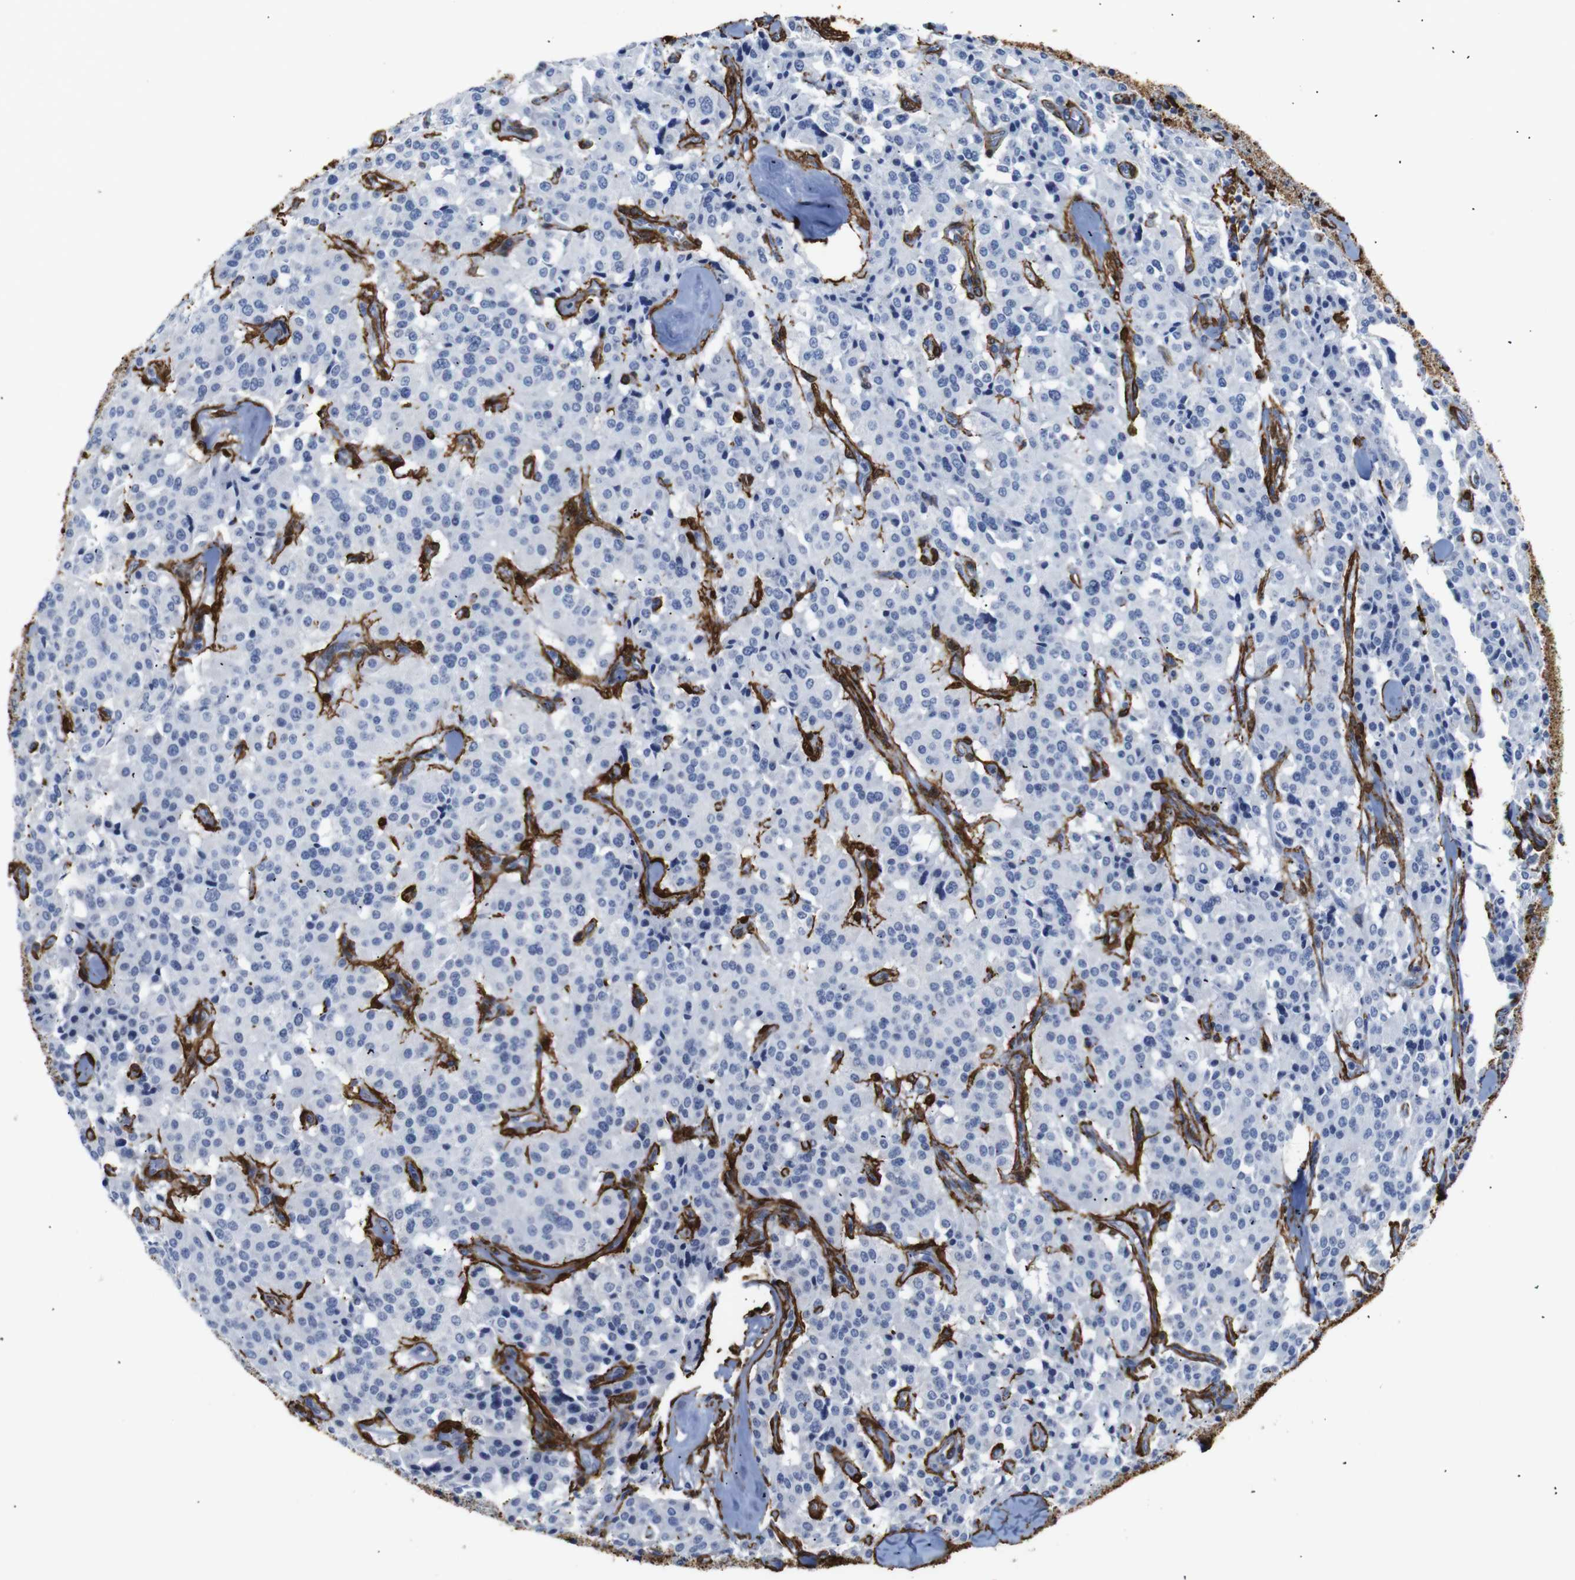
{"staining": {"intensity": "negative", "quantity": "none", "location": "none"}, "tissue": "carcinoid", "cell_type": "Tumor cells", "image_type": "cancer", "snomed": [{"axis": "morphology", "description": "Carcinoid, malignant, NOS"}, {"axis": "topography", "description": "Lung"}], "caption": "Immunohistochemistry photomicrograph of human carcinoid stained for a protein (brown), which displays no expression in tumor cells.", "gene": "ACTA2", "patient": {"sex": "male", "age": 30}}